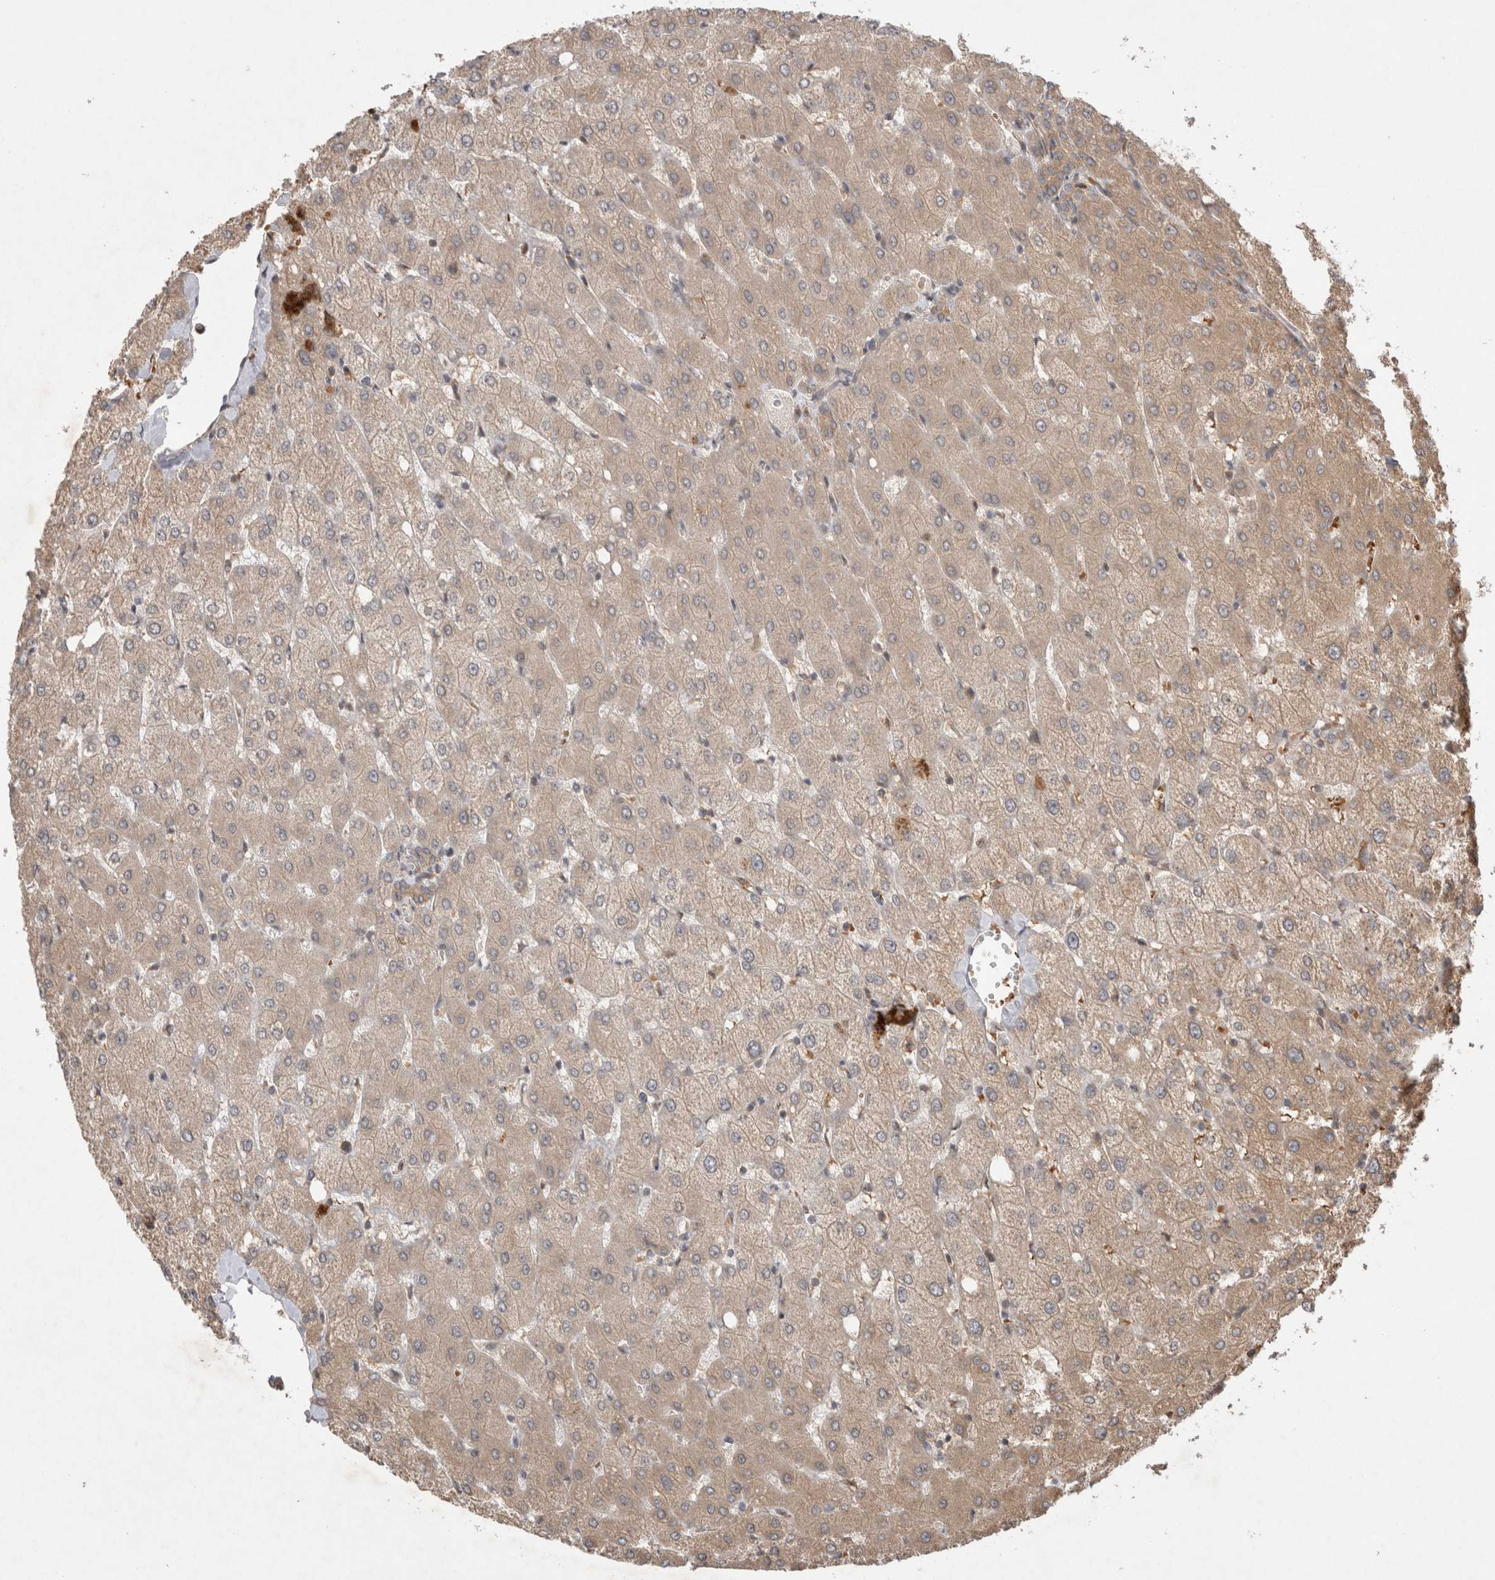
{"staining": {"intensity": "weak", "quantity": ">75%", "location": "cytoplasmic/membranous"}, "tissue": "liver", "cell_type": "Hepatocytes", "image_type": "normal", "snomed": [{"axis": "morphology", "description": "Normal tissue, NOS"}, {"axis": "topography", "description": "Liver"}], "caption": "This histopathology image reveals immunohistochemistry staining of benign human liver, with low weak cytoplasmic/membranous expression in about >75% of hepatocytes.", "gene": "EIF3E", "patient": {"sex": "female", "age": 54}}